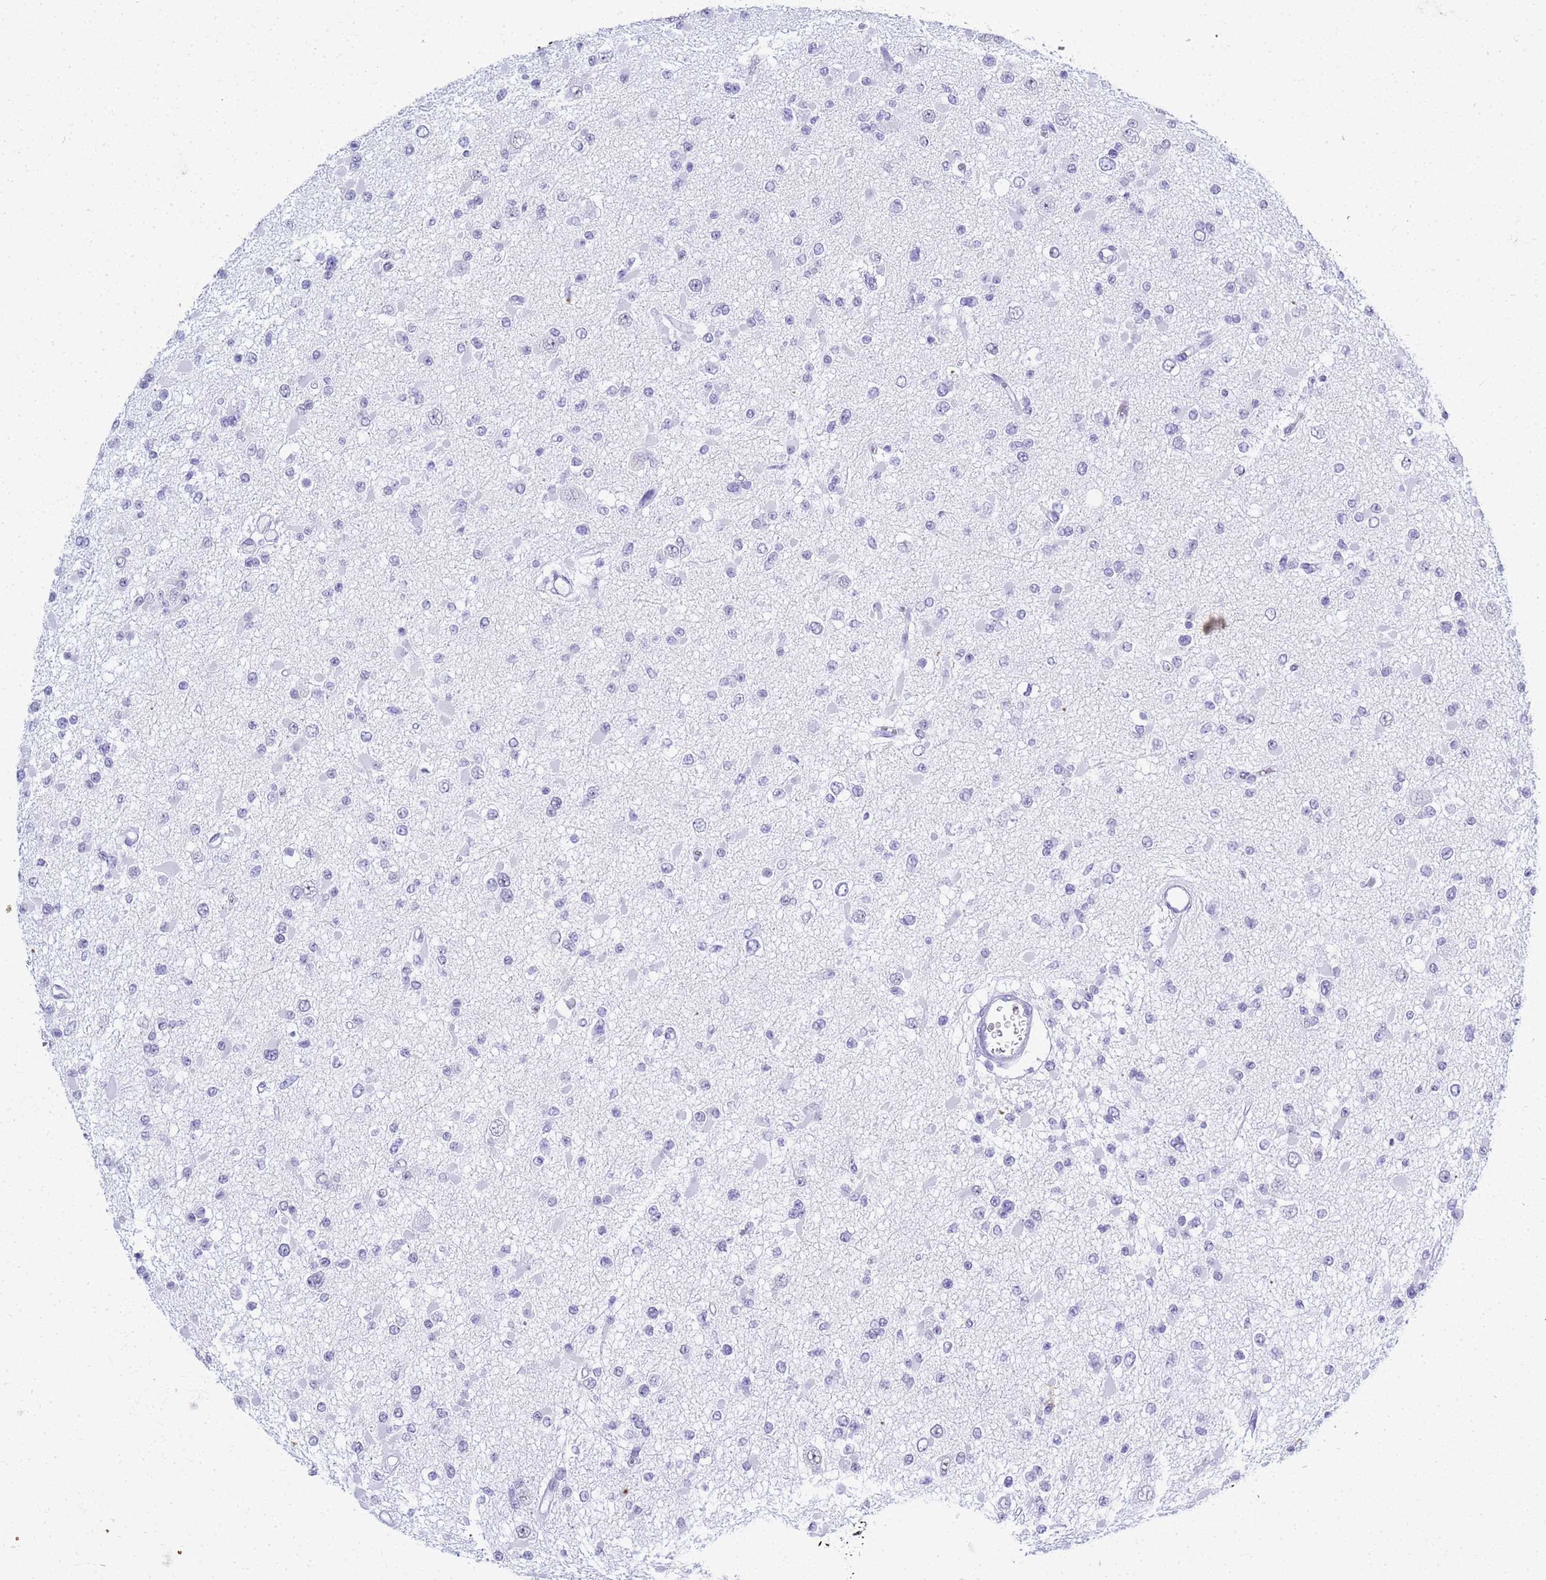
{"staining": {"intensity": "negative", "quantity": "none", "location": "none"}, "tissue": "glioma", "cell_type": "Tumor cells", "image_type": "cancer", "snomed": [{"axis": "morphology", "description": "Glioma, malignant, Low grade"}, {"axis": "topography", "description": "Brain"}], "caption": "Photomicrograph shows no significant protein staining in tumor cells of glioma.", "gene": "SLC7A9", "patient": {"sex": "female", "age": 22}}